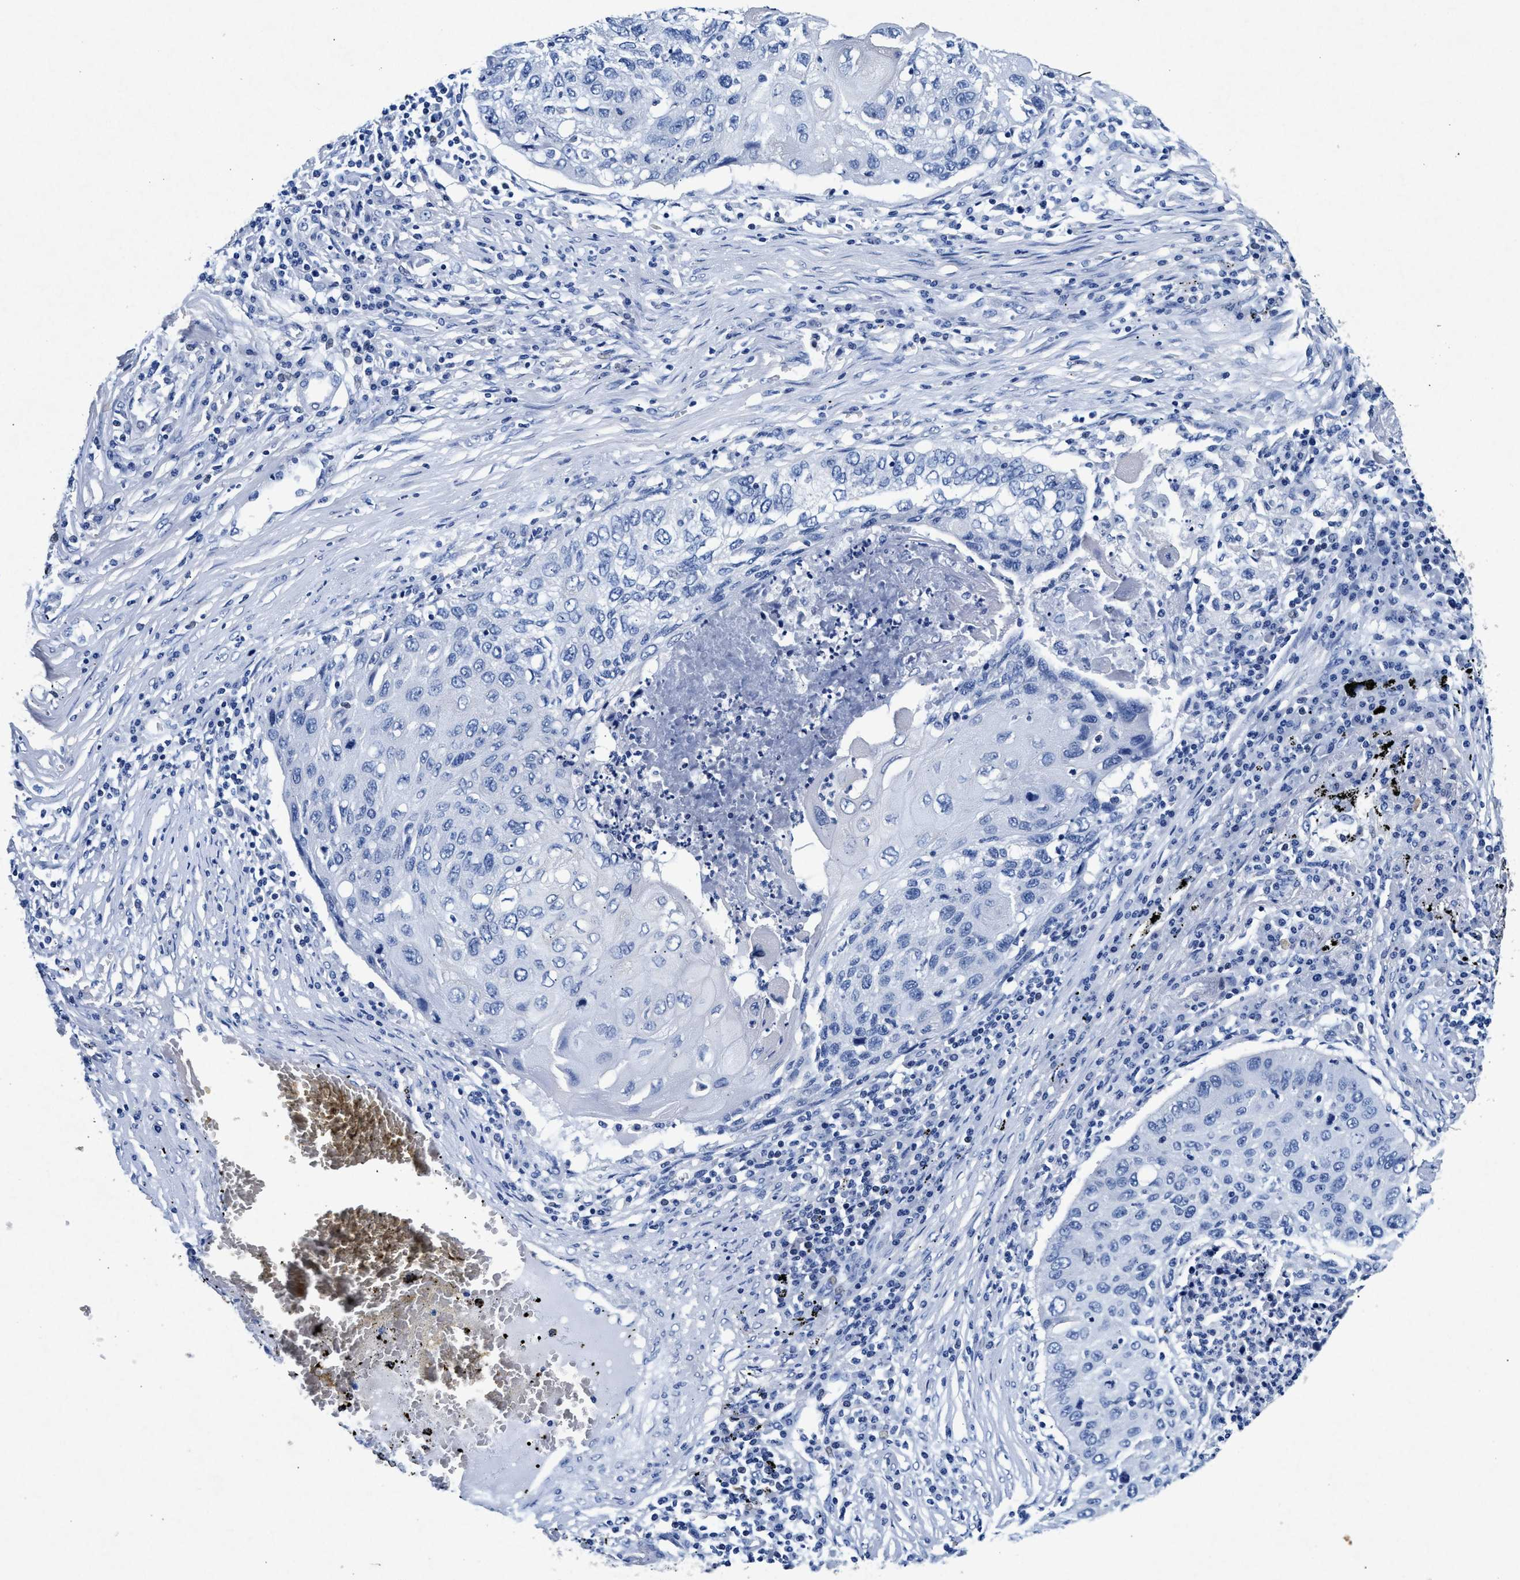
{"staining": {"intensity": "negative", "quantity": "none", "location": "none"}, "tissue": "lung cancer", "cell_type": "Tumor cells", "image_type": "cancer", "snomed": [{"axis": "morphology", "description": "Squamous cell carcinoma, NOS"}, {"axis": "topography", "description": "Lung"}], "caption": "A high-resolution photomicrograph shows immunohistochemistry (IHC) staining of lung cancer (squamous cell carcinoma), which displays no significant staining in tumor cells.", "gene": "MAP6", "patient": {"sex": "female", "age": 63}}